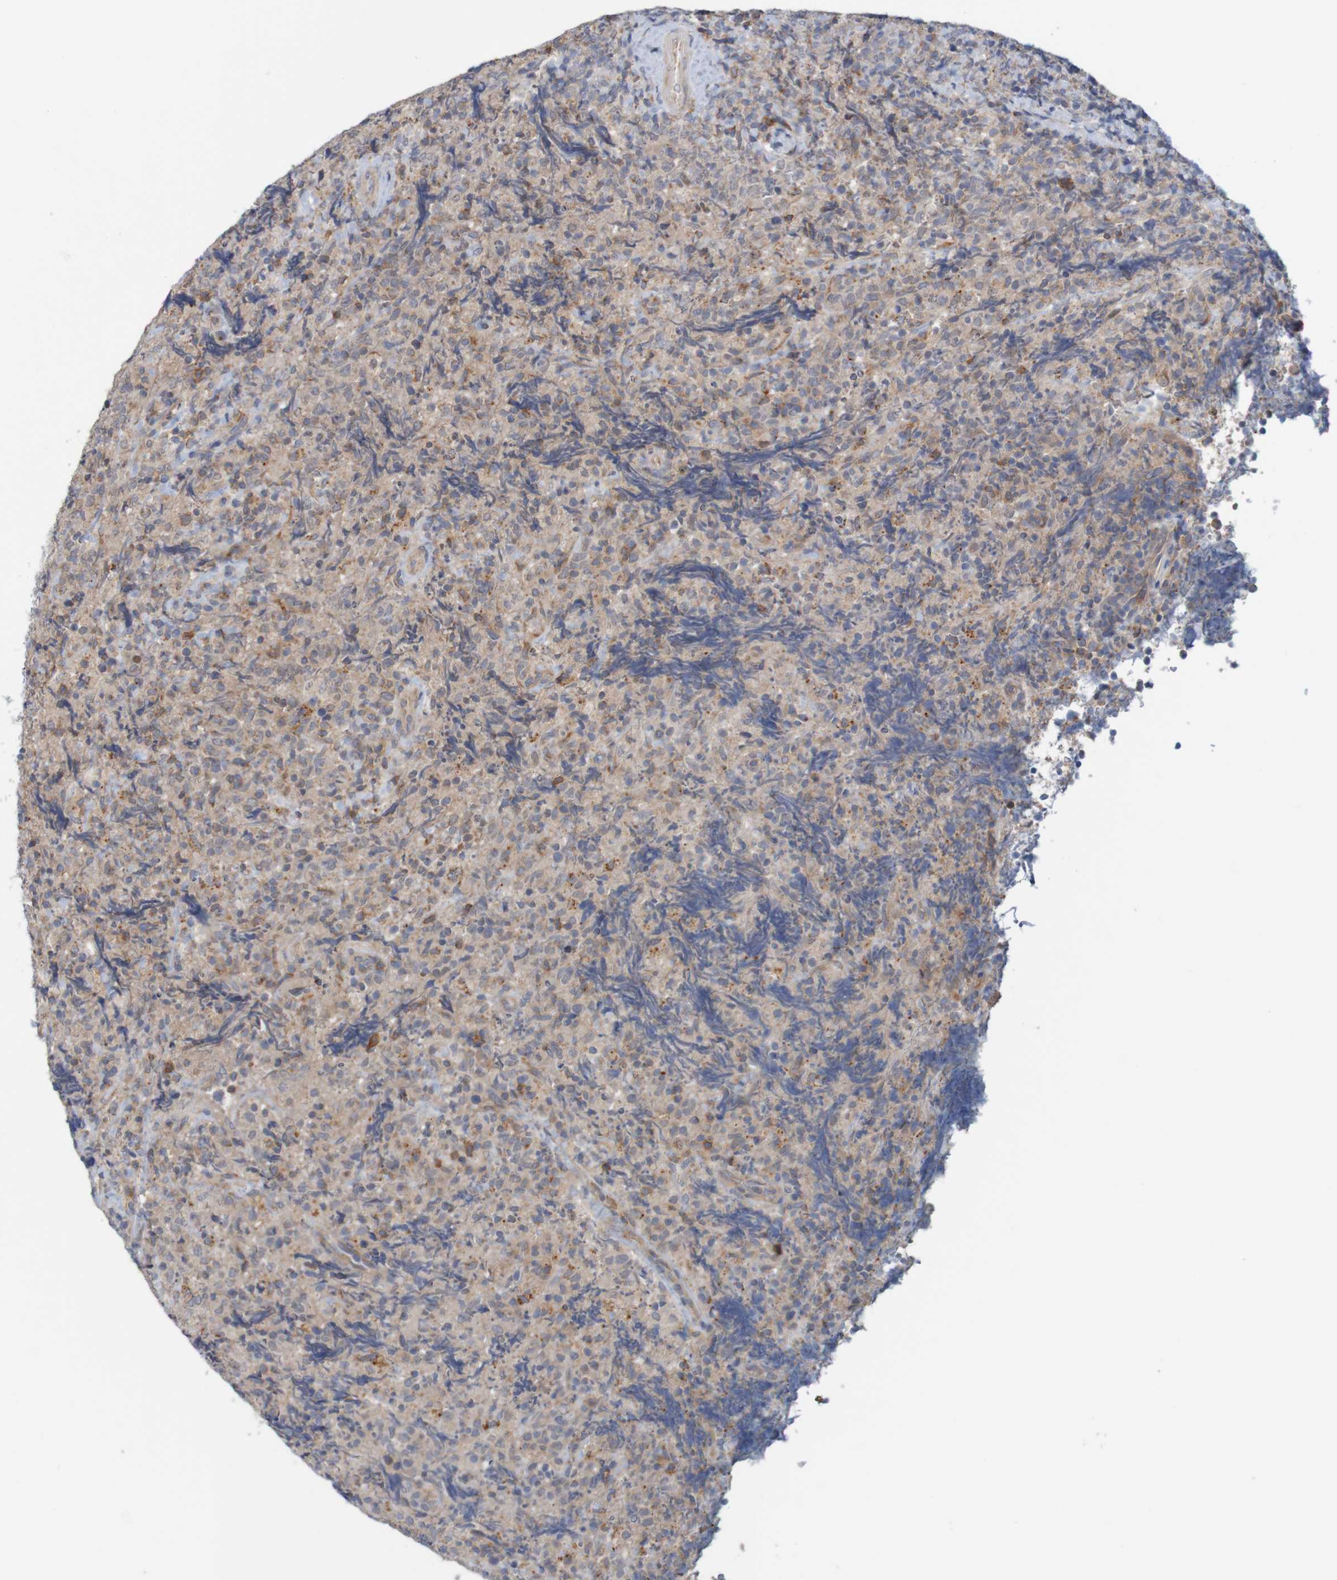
{"staining": {"intensity": "moderate", "quantity": "<25%", "location": "cytoplasmic/membranous"}, "tissue": "lymphoma", "cell_type": "Tumor cells", "image_type": "cancer", "snomed": [{"axis": "morphology", "description": "Malignant lymphoma, non-Hodgkin's type, High grade"}, {"axis": "topography", "description": "Tonsil"}], "caption": "High-power microscopy captured an immunohistochemistry image of high-grade malignant lymphoma, non-Hodgkin's type, revealing moderate cytoplasmic/membranous expression in about <25% of tumor cells. (Stains: DAB in brown, nuclei in blue, Microscopy: brightfield microscopy at high magnification).", "gene": "NAV2", "patient": {"sex": "female", "age": 36}}